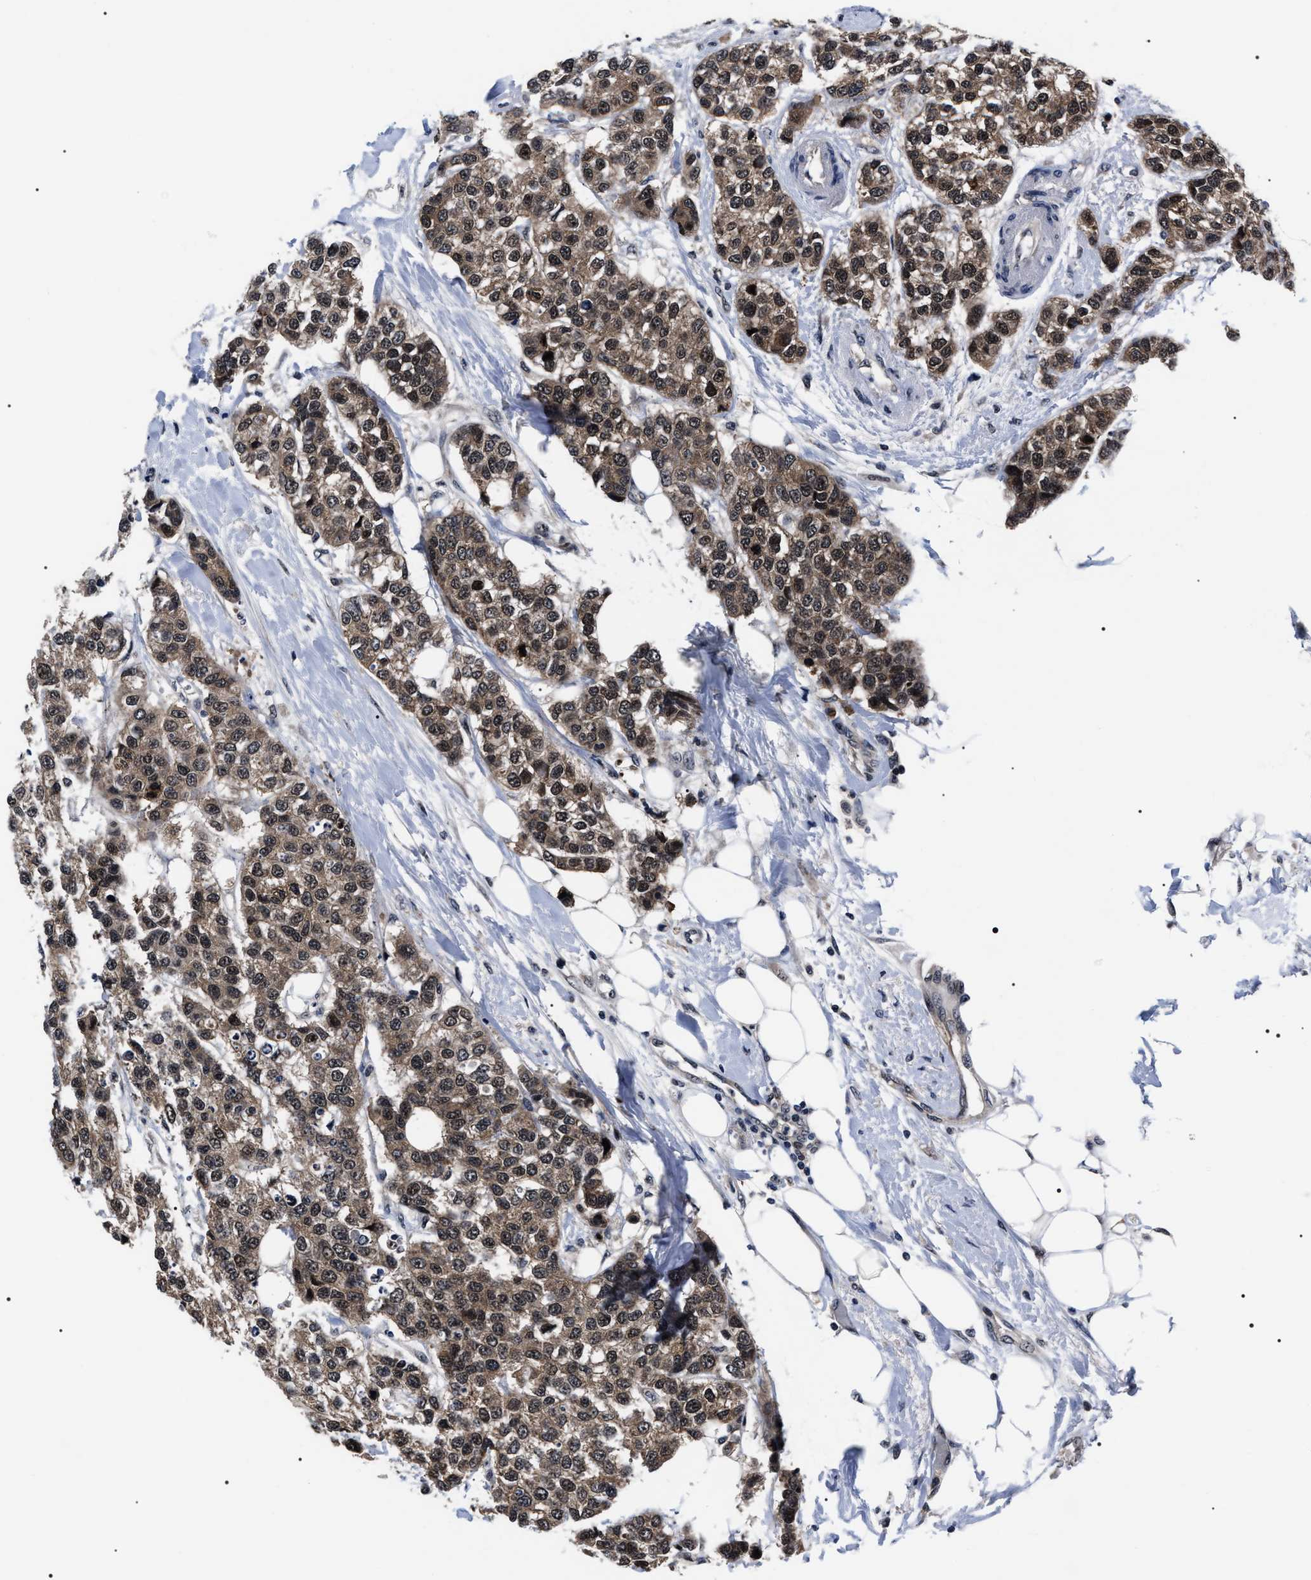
{"staining": {"intensity": "moderate", "quantity": ">75%", "location": "cytoplasmic/membranous,nuclear"}, "tissue": "breast cancer", "cell_type": "Tumor cells", "image_type": "cancer", "snomed": [{"axis": "morphology", "description": "Duct carcinoma"}, {"axis": "topography", "description": "Breast"}], "caption": "Immunohistochemical staining of human invasive ductal carcinoma (breast) shows moderate cytoplasmic/membranous and nuclear protein positivity in approximately >75% of tumor cells.", "gene": "CSNK2A1", "patient": {"sex": "female", "age": 51}}